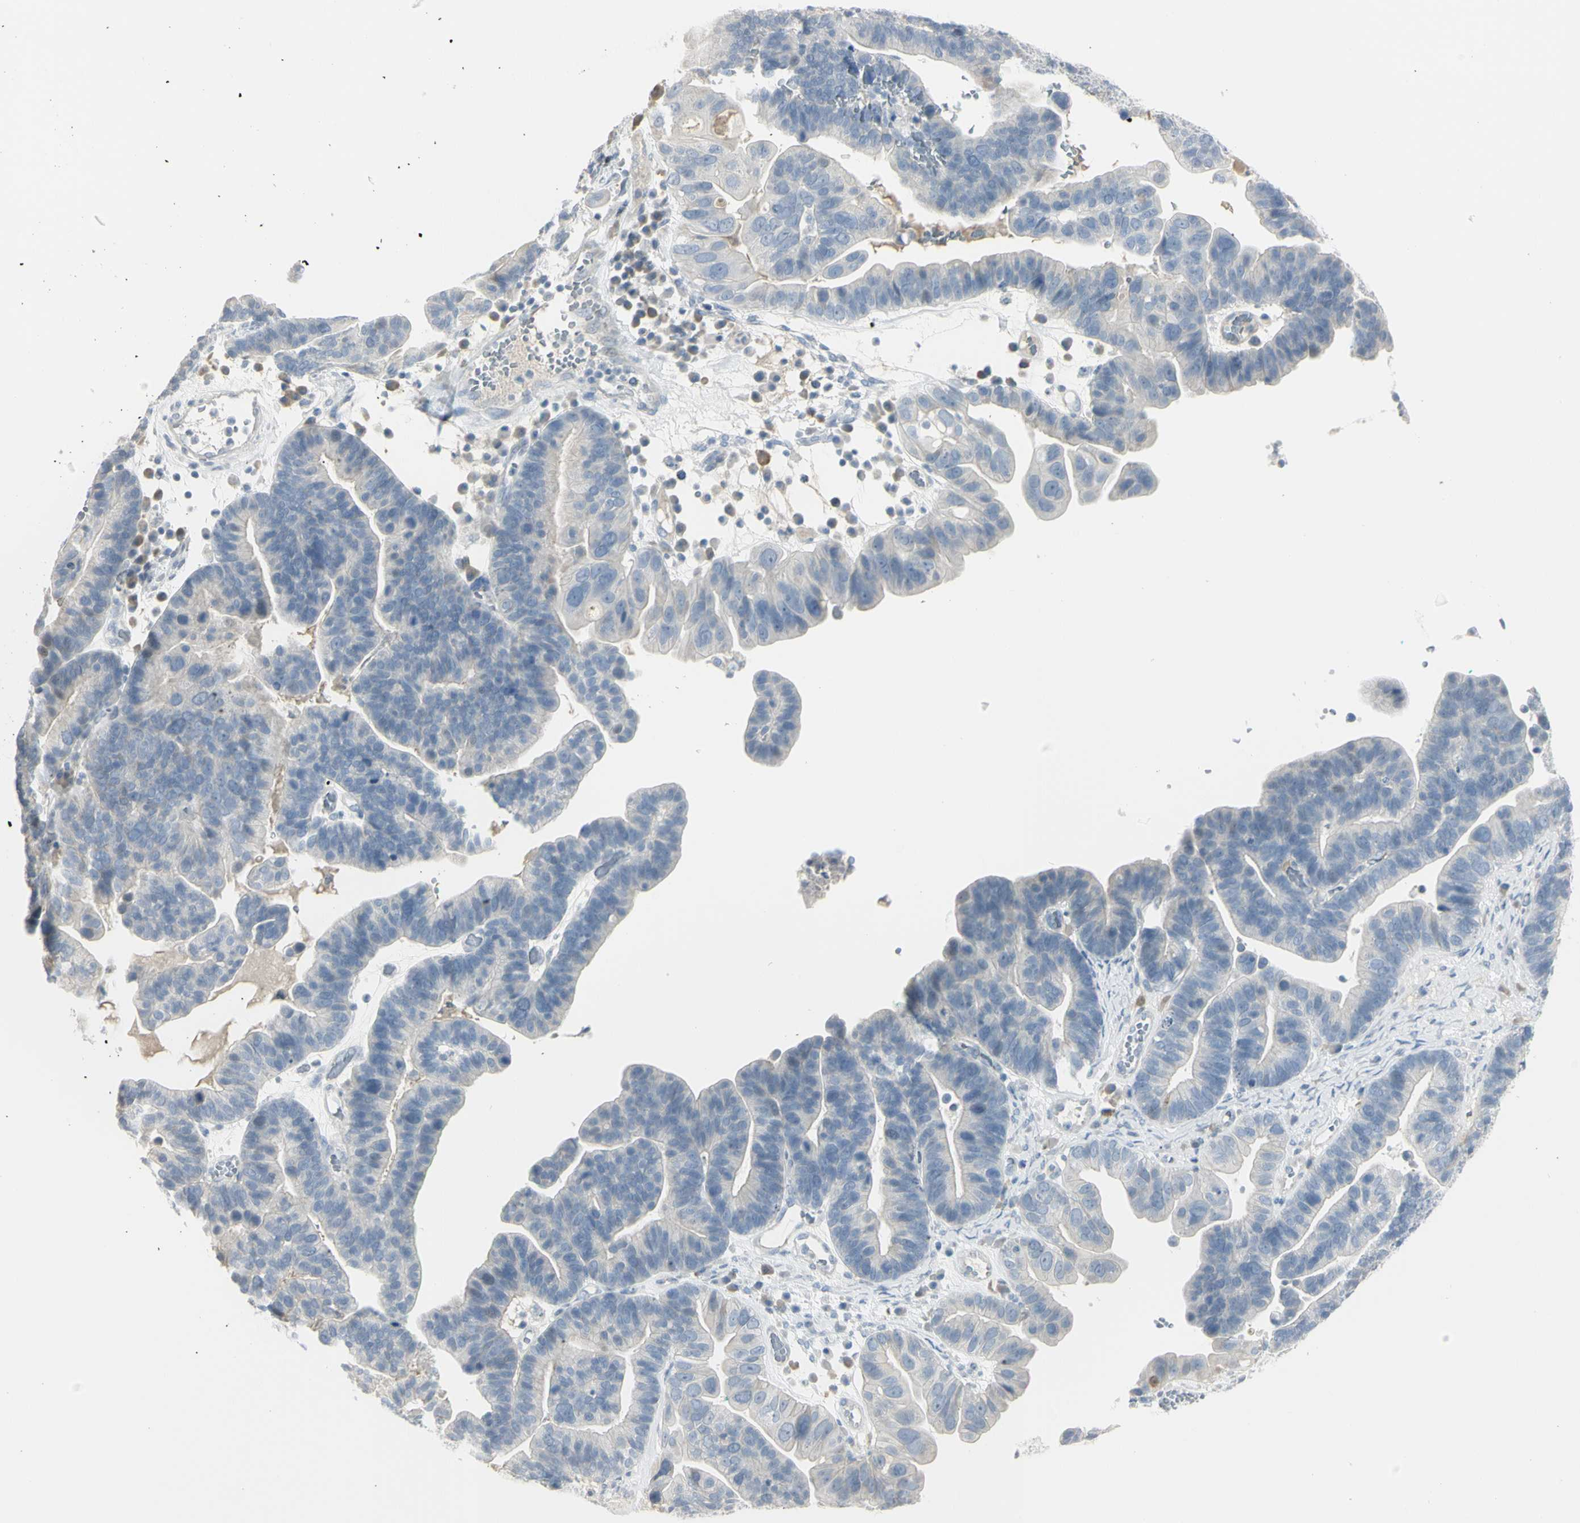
{"staining": {"intensity": "negative", "quantity": "none", "location": "none"}, "tissue": "ovarian cancer", "cell_type": "Tumor cells", "image_type": "cancer", "snomed": [{"axis": "morphology", "description": "Cystadenocarcinoma, serous, NOS"}, {"axis": "topography", "description": "Ovary"}], "caption": "DAB immunohistochemical staining of ovarian cancer demonstrates no significant staining in tumor cells.", "gene": "PIP", "patient": {"sex": "female", "age": 56}}